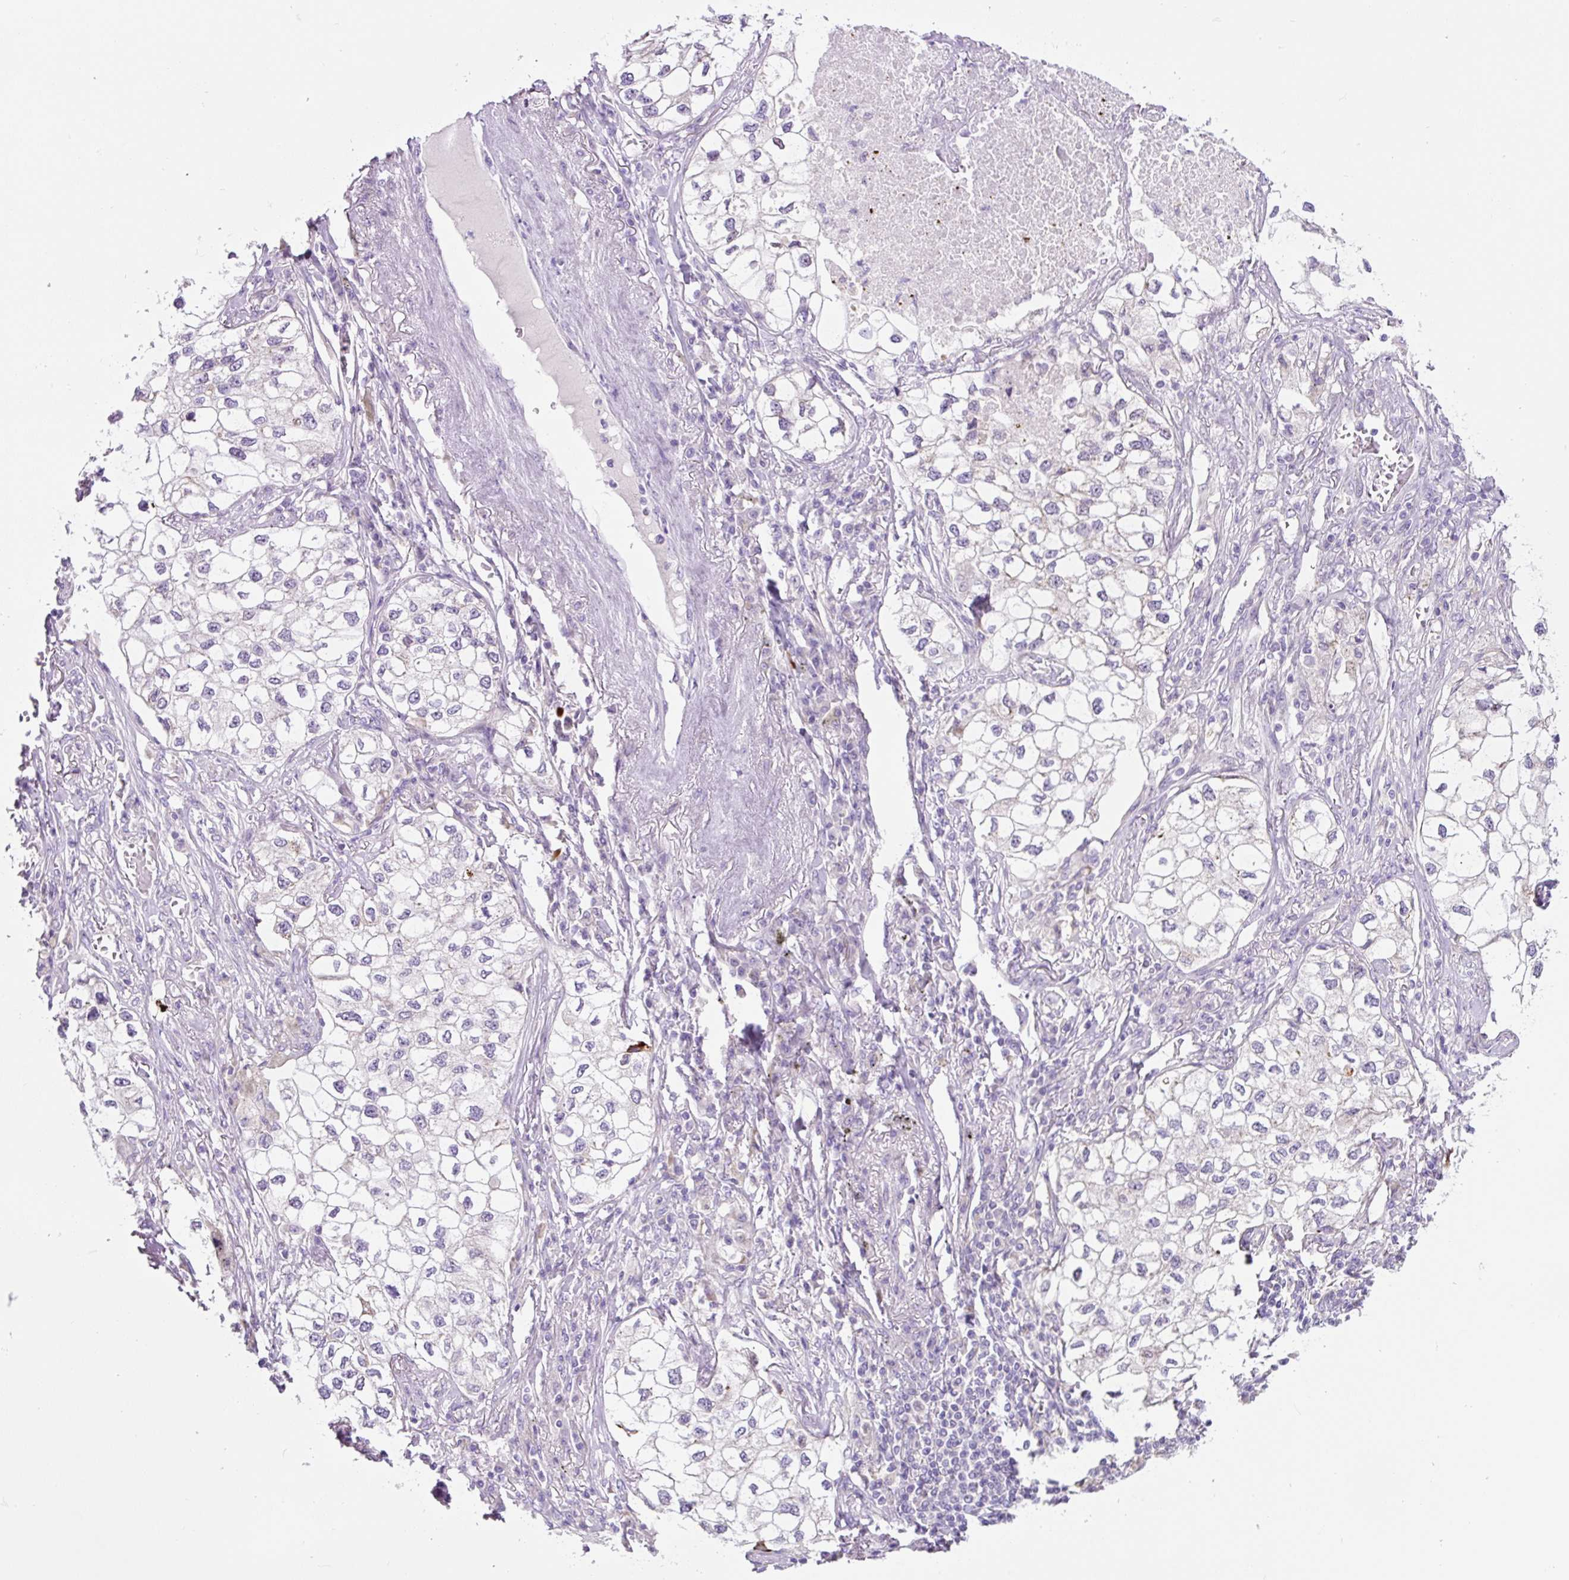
{"staining": {"intensity": "moderate", "quantity": "<25%", "location": "cytoplasmic/membranous"}, "tissue": "lung cancer", "cell_type": "Tumor cells", "image_type": "cancer", "snomed": [{"axis": "morphology", "description": "Adenocarcinoma, NOS"}, {"axis": "topography", "description": "Lung"}], "caption": "Immunohistochemical staining of lung cancer (adenocarcinoma) displays low levels of moderate cytoplasmic/membranous expression in about <25% of tumor cells.", "gene": "OGDHL", "patient": {"sex": "male", "age": 63}}